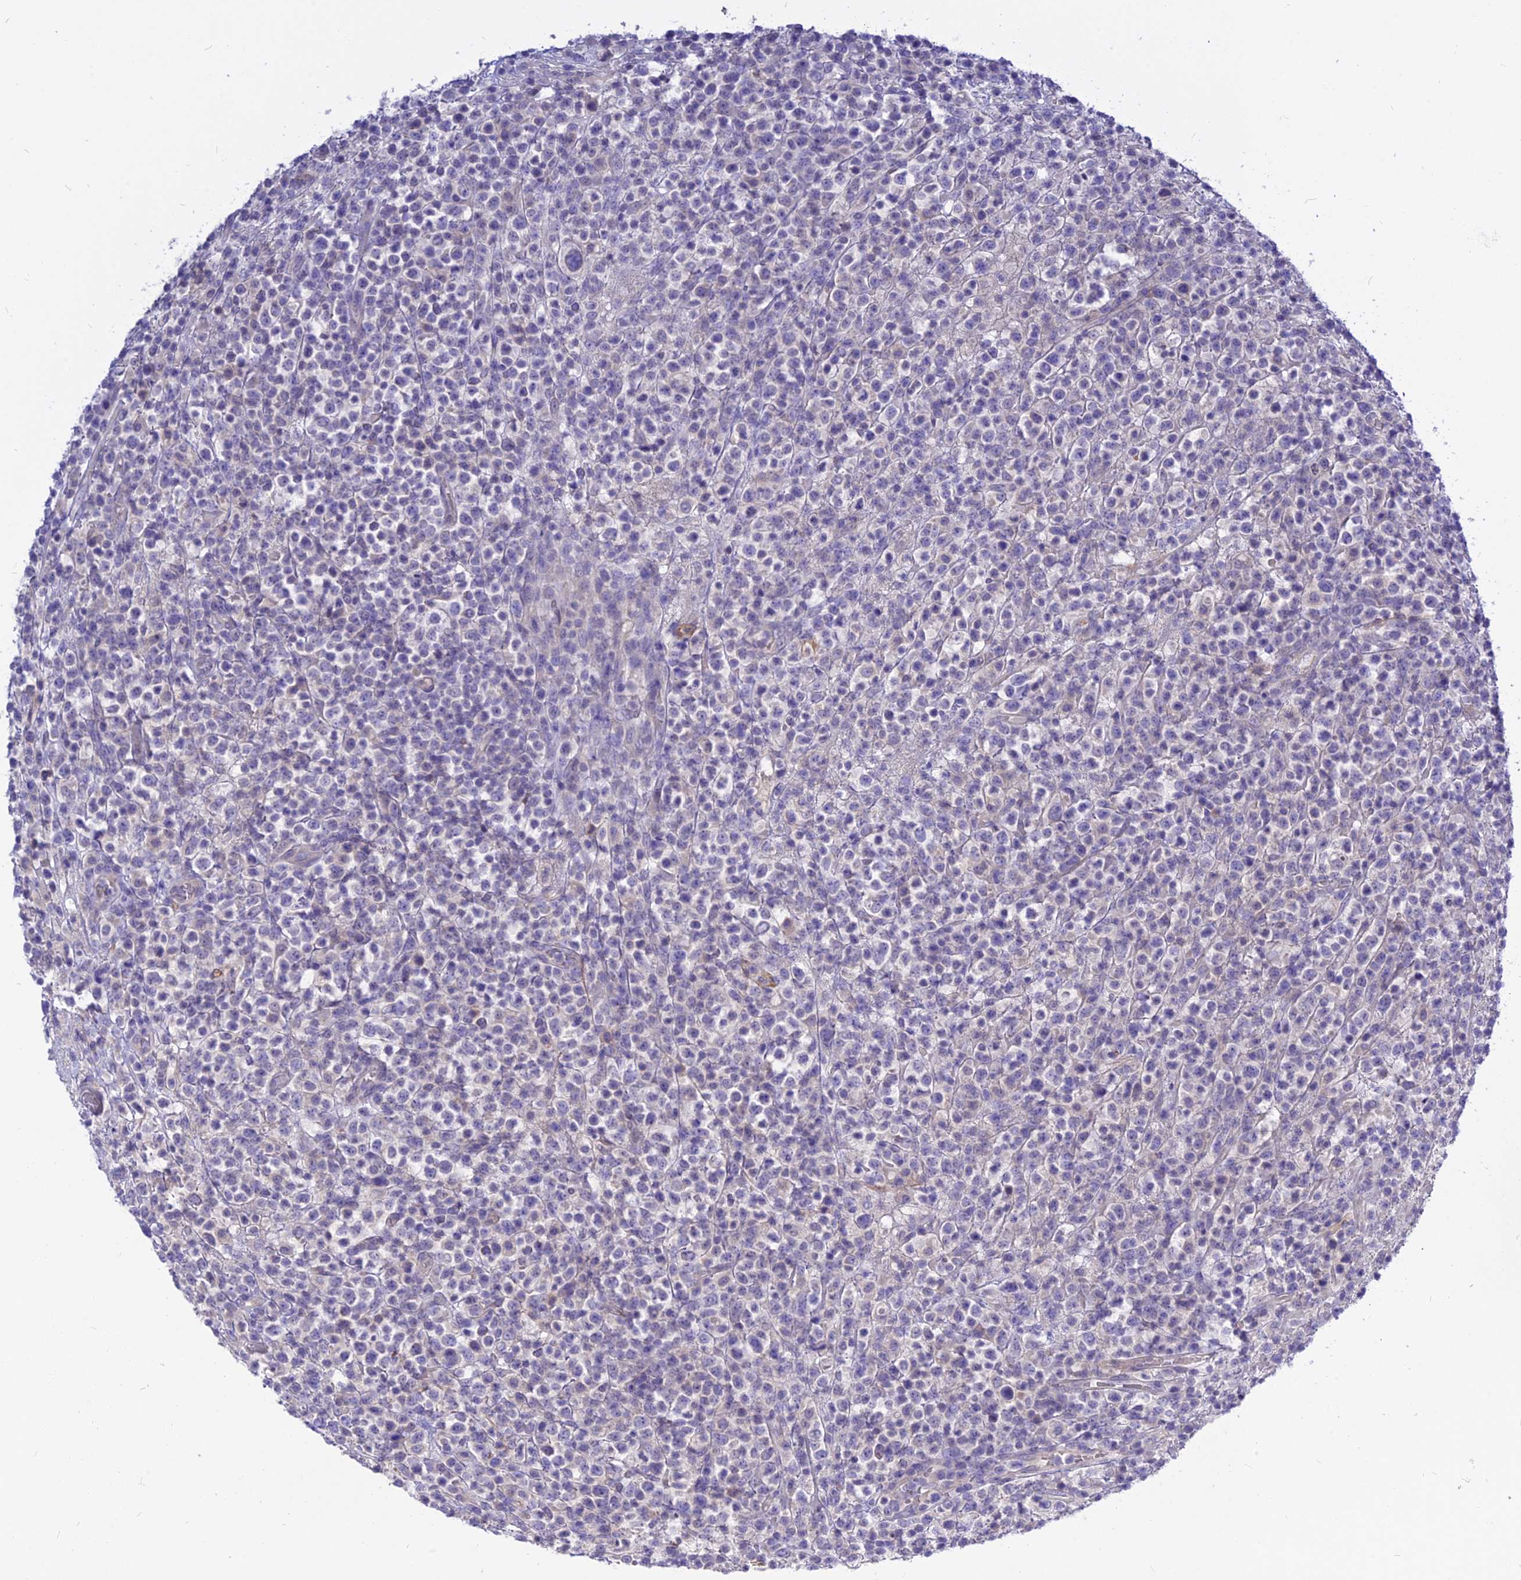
{"staining": {"intensity": "negative", "quantity": "none", "location": "none"}, "tissue": "lymphoma", "cell_type": "Tumor cells", "image_type": "cancer", "snomed": [{"axis": "morphology", "description": "Malignant lymphoma, non-Hodgkin's type, High grade"}, {"axis": "topography", "description": "Colon"}], "caption": "An IHC image of malignant lymphoma, non-Hodgkin's type (high-grade) is shown. There is no staining in tumor cells of malignant lymphoma, non-Hodgkin's type (high-grade). The staining is performed using DAB brown chromogen with nuclei counter-stained in using hematoxylin.", "gene": "CZIB", "patient": {"sex": "female", "age": 53}}